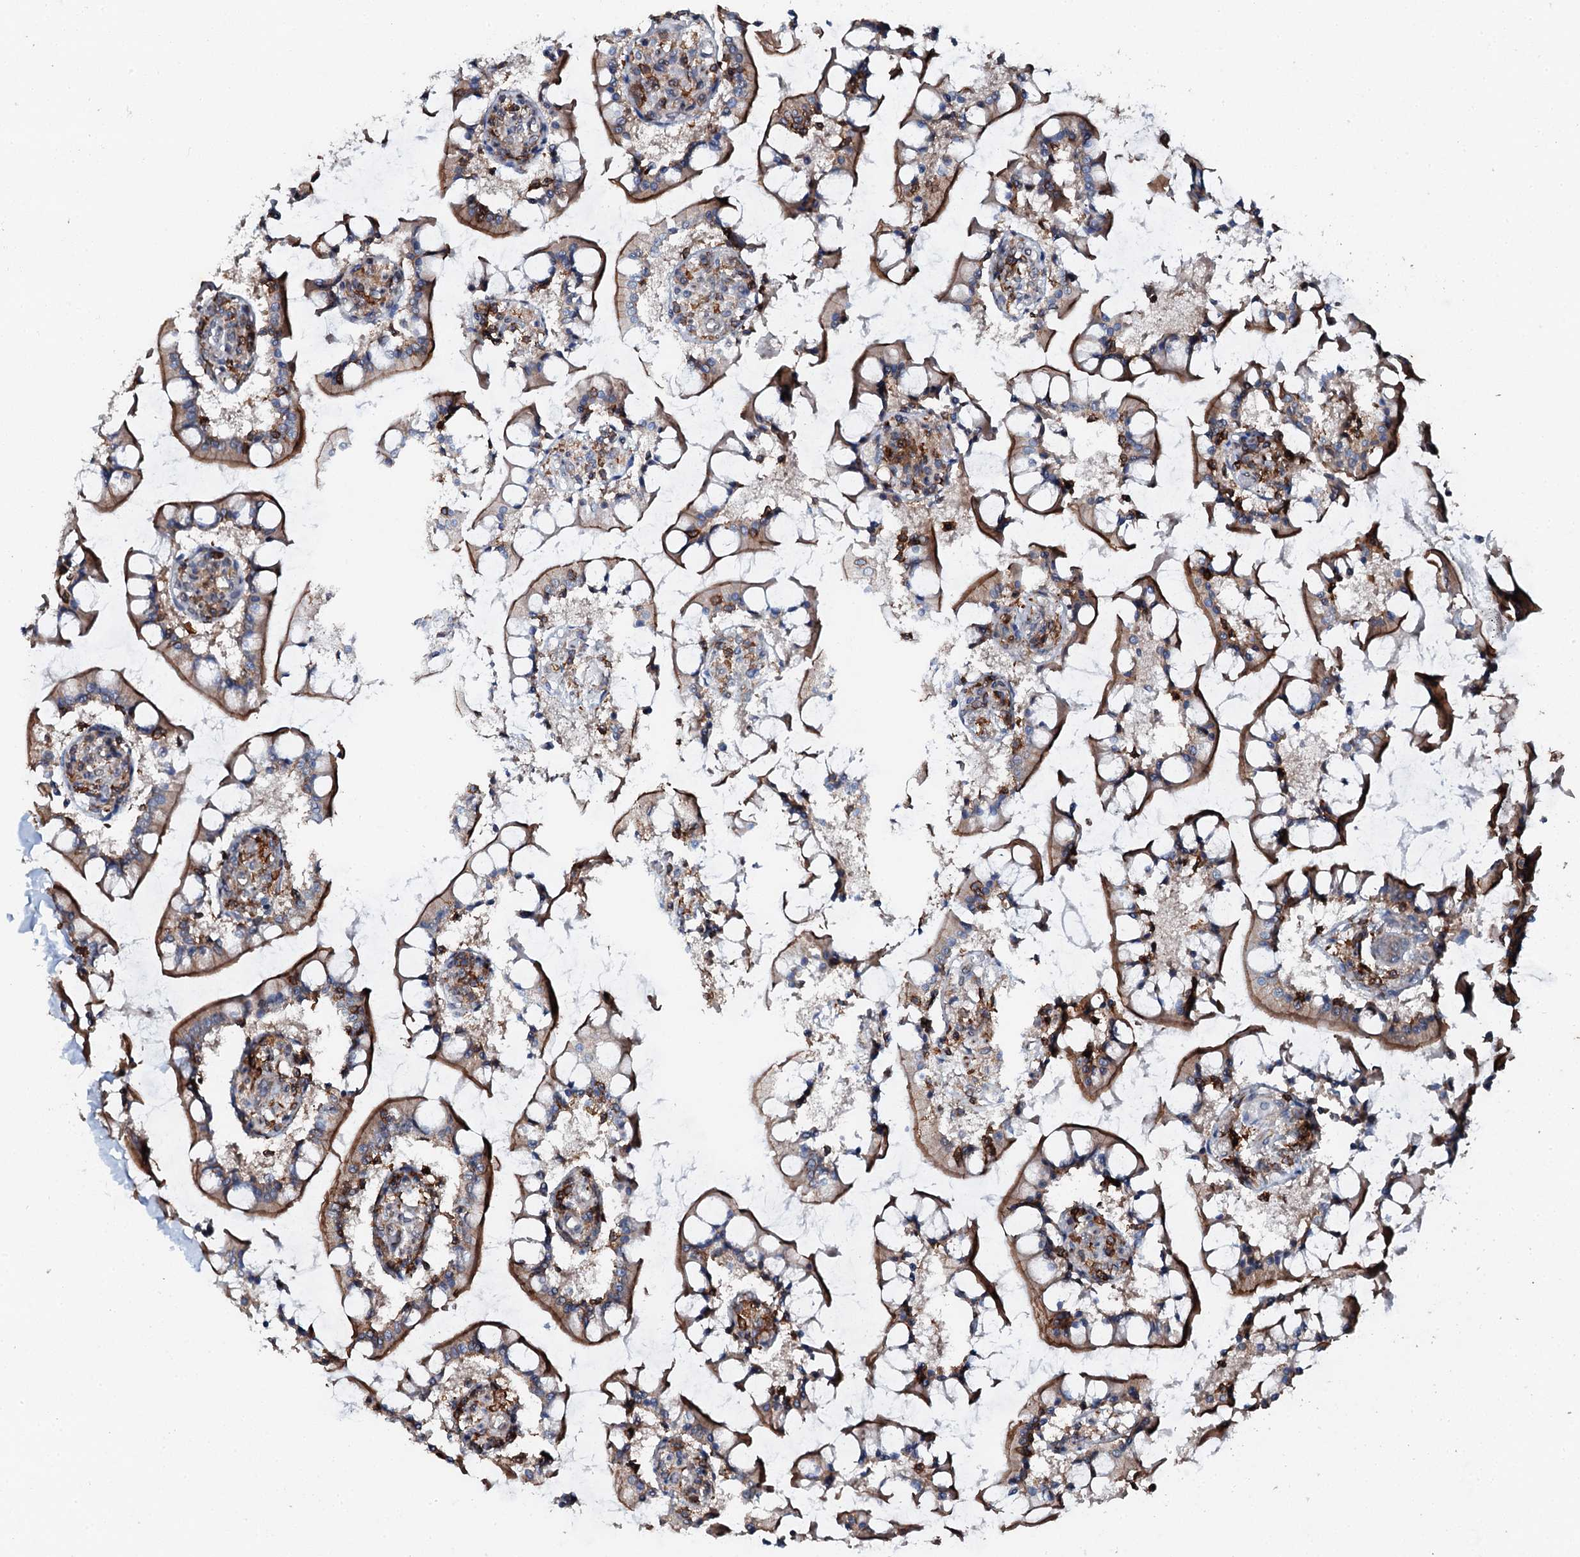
{"staining": {"intensity": "strong", "quantity": ">75%", "location": "cytoplasmic/membranous"}, "tissue": "small intestine", "cell_type": "Glandular cells", "image_type": "normal", "snomed": [{"axis": "morphology", "description": "Normal tissue, NOS"}, {"axis": "topography", "description": "Small intestine"}], "caption": "Unremarkable small intestine exhibits strong cytoplasmic/membranous staining in about >75% of glandular cells, visualized by immunohistochemistry.", "gene": "EDC4", "patient": {"sex": "male", "age": 52}}